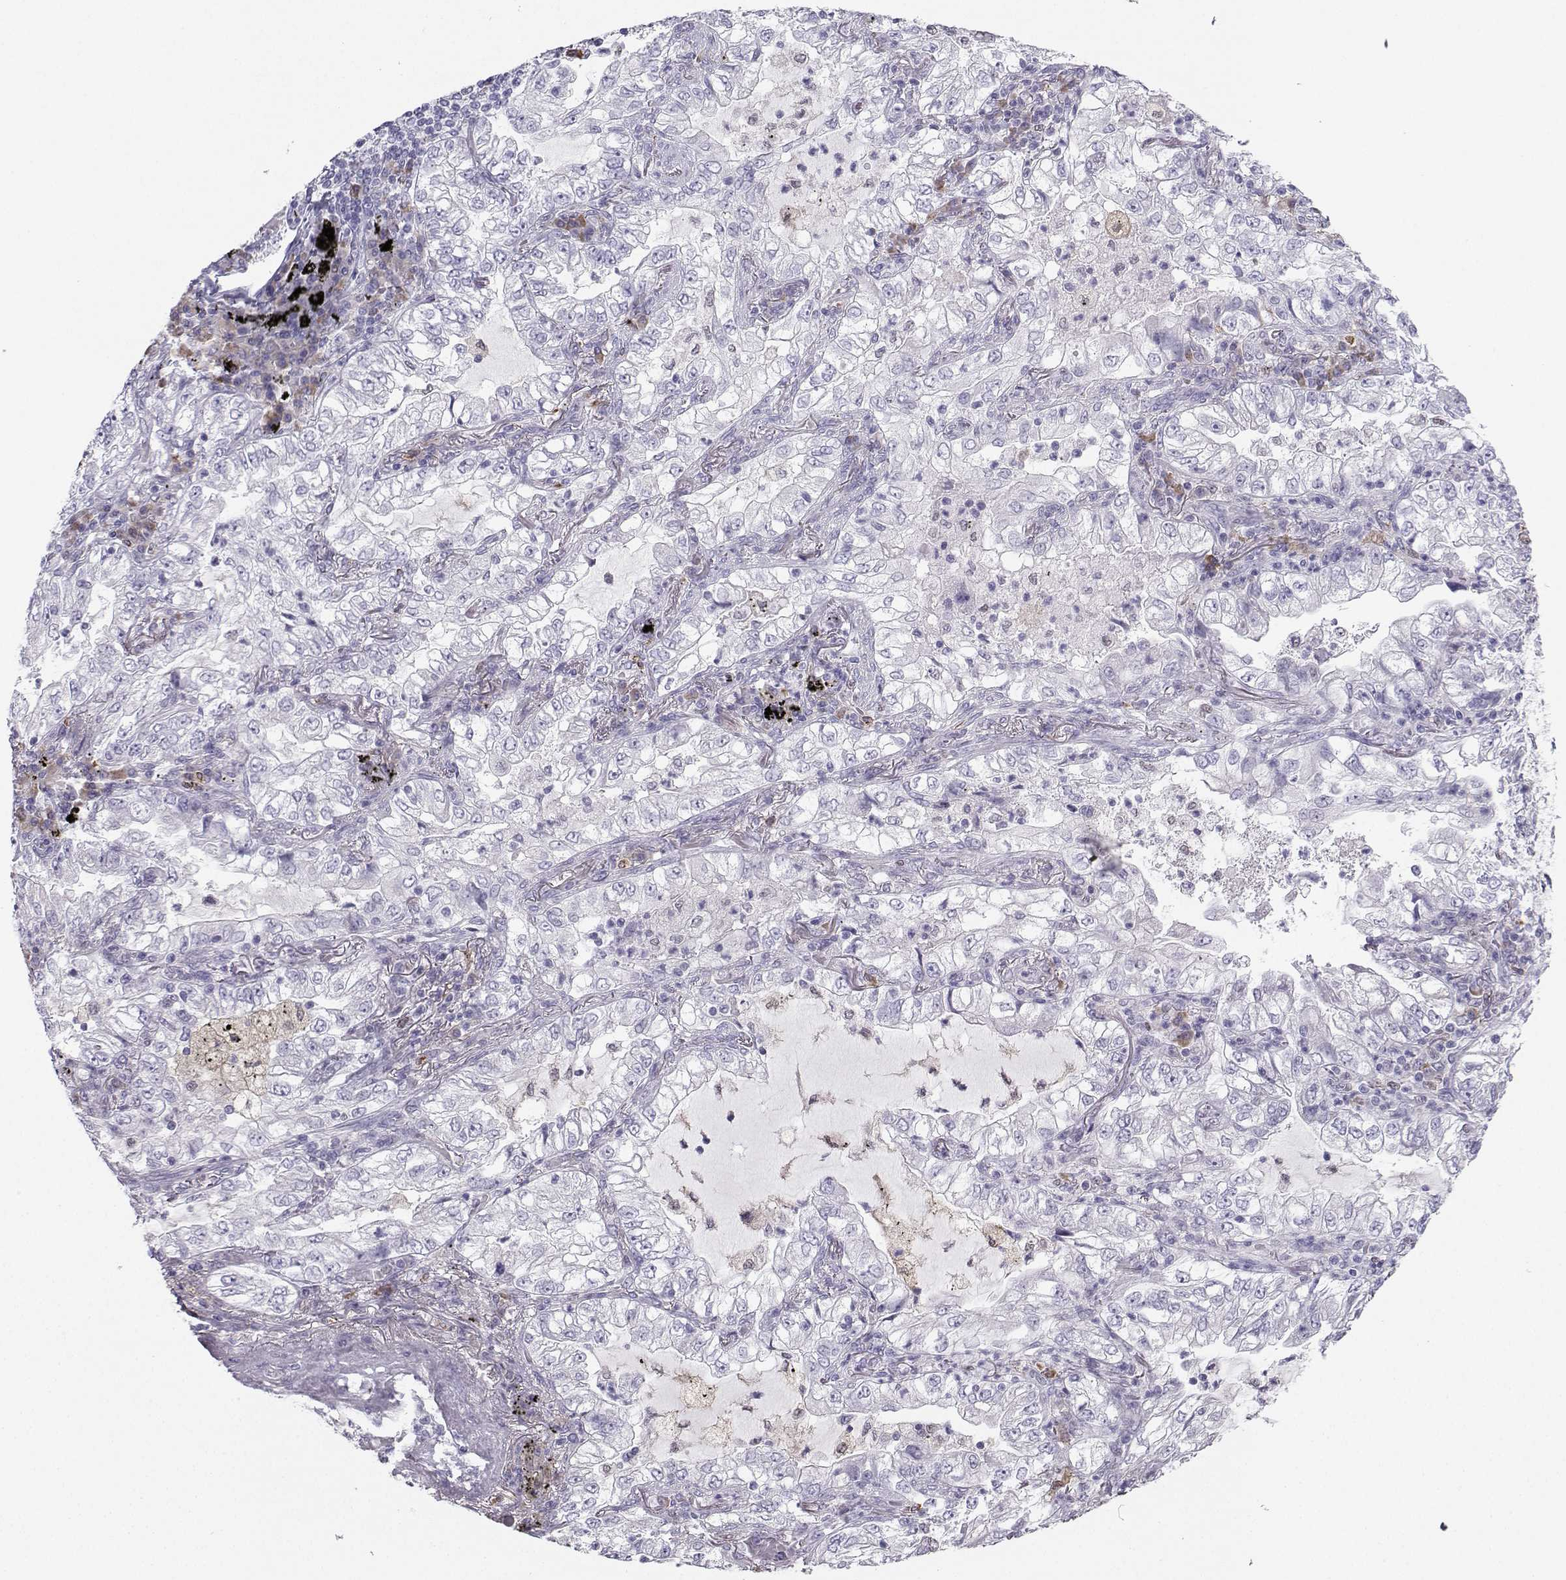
{"staining": {"intensity": "negative", "quantity": "none", "location": "none"}, "tissue": "lung cancer", "cell_type": "Tumor cells", "image_type": "cancer", "snomed": [{"axis": "morphology", "description": "Adenocarcinoma, NOS"}, {"axis": "topography", "description": "Lung"}], "caption": "Lung cancer (adenocarcinoma) was stained to show a protein in brown. There is no significant positivity in tumor cells.", "gene": "DCLK3", "patient": {"sex": "female", "age": 73}}